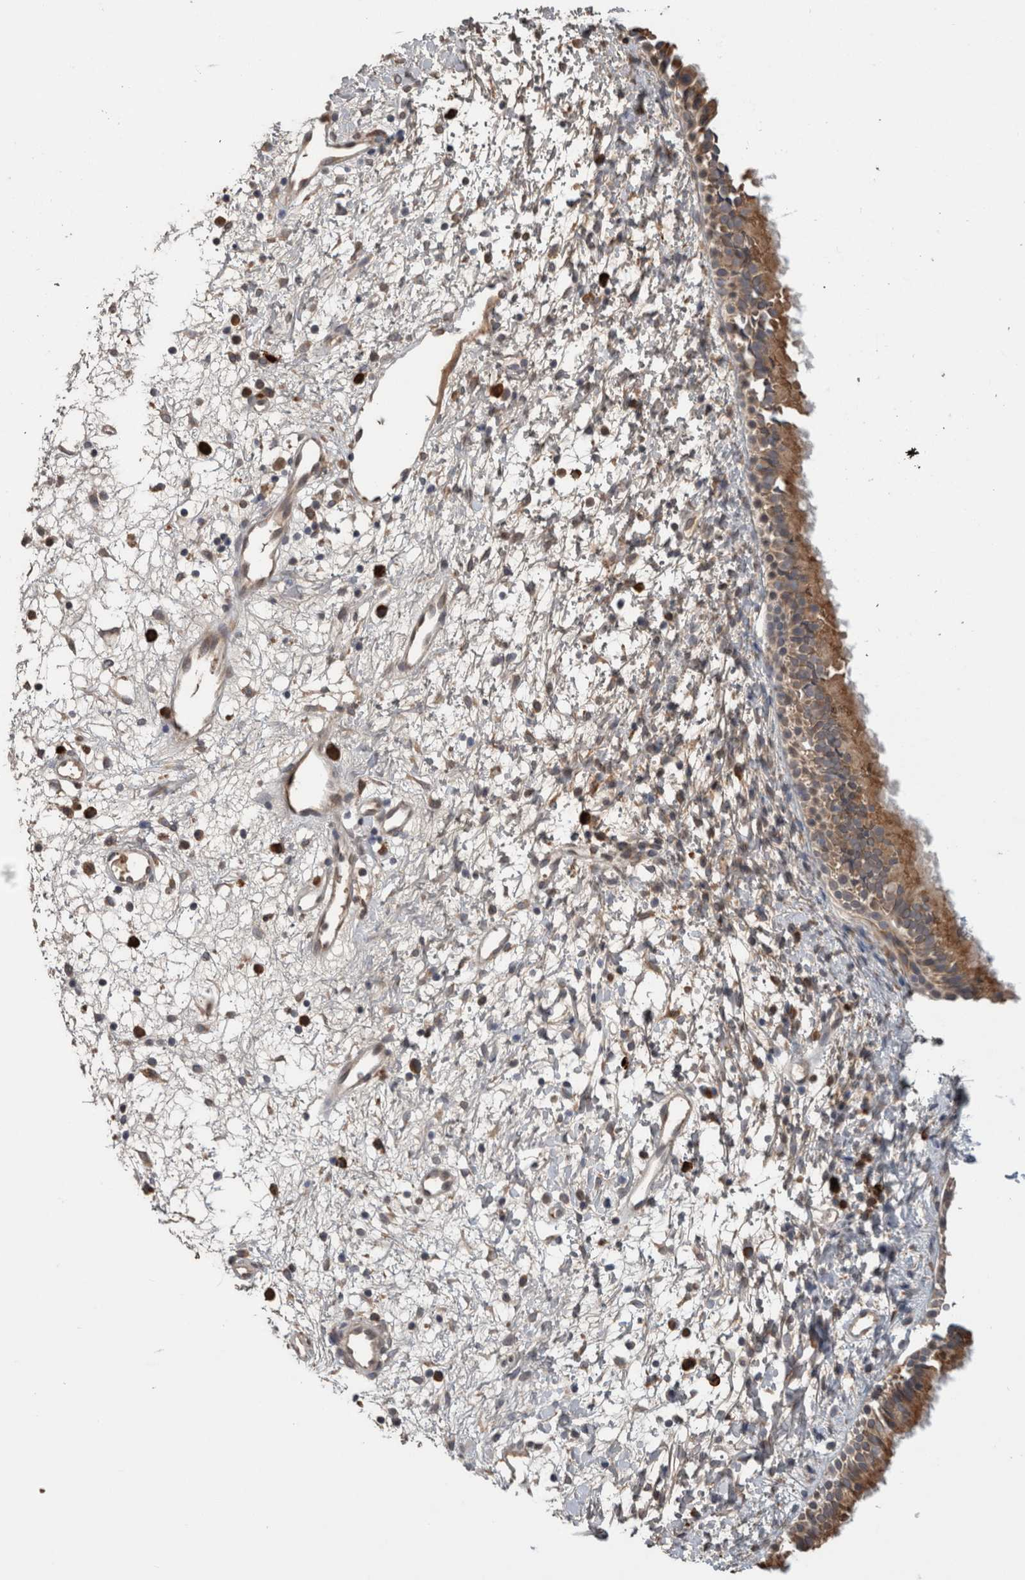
{"staining": {"intensity": "moderate", "quantity": ">75%", "location": "cytoplasmic/membranous"}, "tissue": "nasopharynx", "cell_type": "Respiratory epithelial cells", "image_type": "normal", "snomed": [{"axis": "morphology", "description": "Normal tissue, NOS"}, {"axis": "topography", "description": "Nasopharynx"}], "caption": "Normal nasopharynx demonstrates moderate cytoplasmic/membranous staining in about >75% of respiratory epithelial cells, visualized by immunohistochemistry.", "gene": "ADGRL3", "patient": {"sex": "male", "age": 22}}